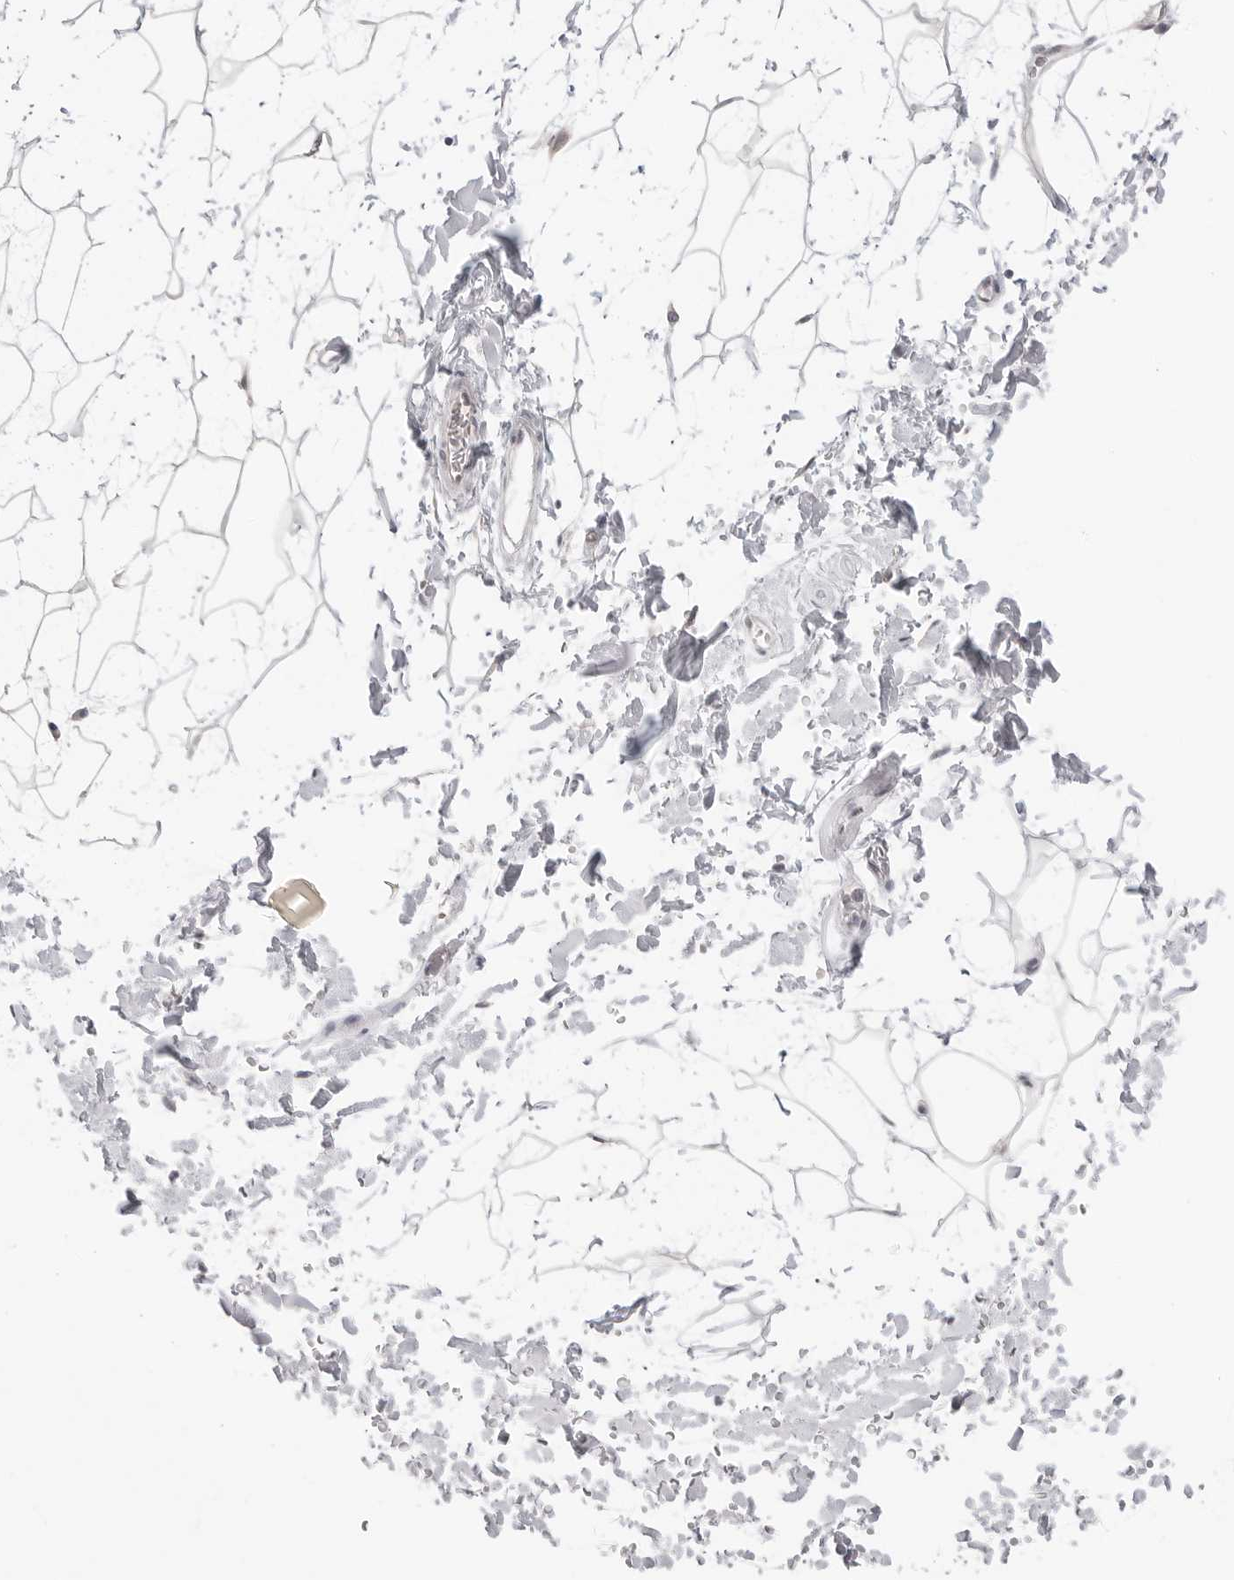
{"staining": {"intensity": "negative", "quantity": "none", "location": "none"}, "tissue": "adipose tissue", "cell_type": "Adipocytes", "image_type": "normal", "snomed": [{"axis": "morphology", "description": "Normal tissue, NOS"}, {"axis": "topography", "description": "Soft tissue"}], "caption": "There is no significant staining in adipocytes of adipose tissue. The staining was performed using DAB (3,3'-diaminobenzidine) to visualize the protein expression in brown, while the nuclei were stained in blue with hematoxylin (Magnification: 20x).", "gene": "KLK11", "patient": {"sex": "male", "age": 72}}